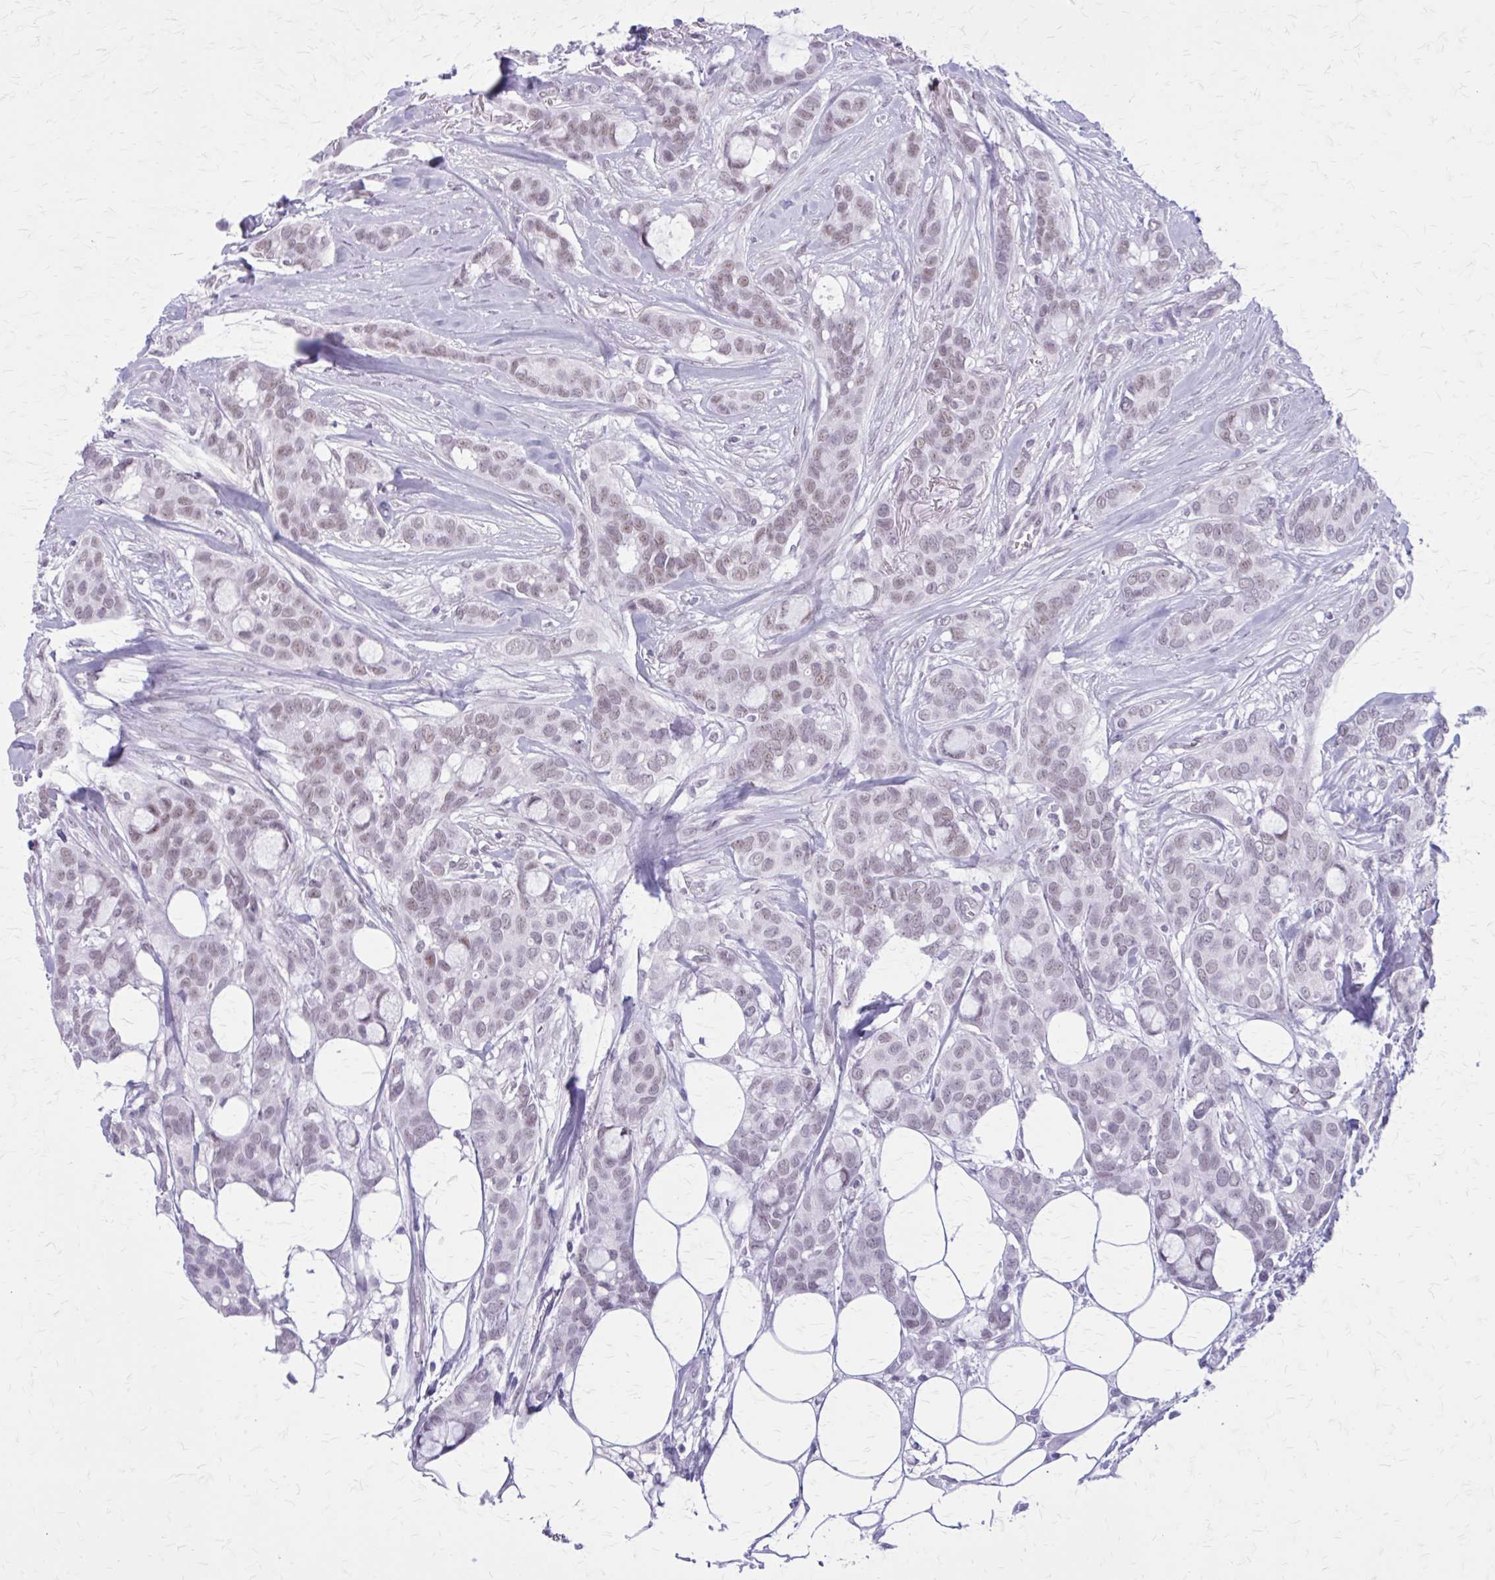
{"staining": {"intensity": "weak", "quantity": "<25%", "location": "nuclear"}, "tissue": "breast cancer", "cell_type": "Tumor cells", "image_type": "cancer", "snomed": [{"axis": "morphology", "description": "Duct carcinoma"}, {"axis": "topography", "description": "Breast"}], "caption": "A high-resolution micrograph shows immunohistochemistry staining of breast cancer (infiltrating ductal carcinoma), which reveals no significant expression in tumor cells. (DAB IHC visualized using brightfield microscopy, high magnification).", "gene": "GAD1", "patient": {"sex": "female", "age": 84}}